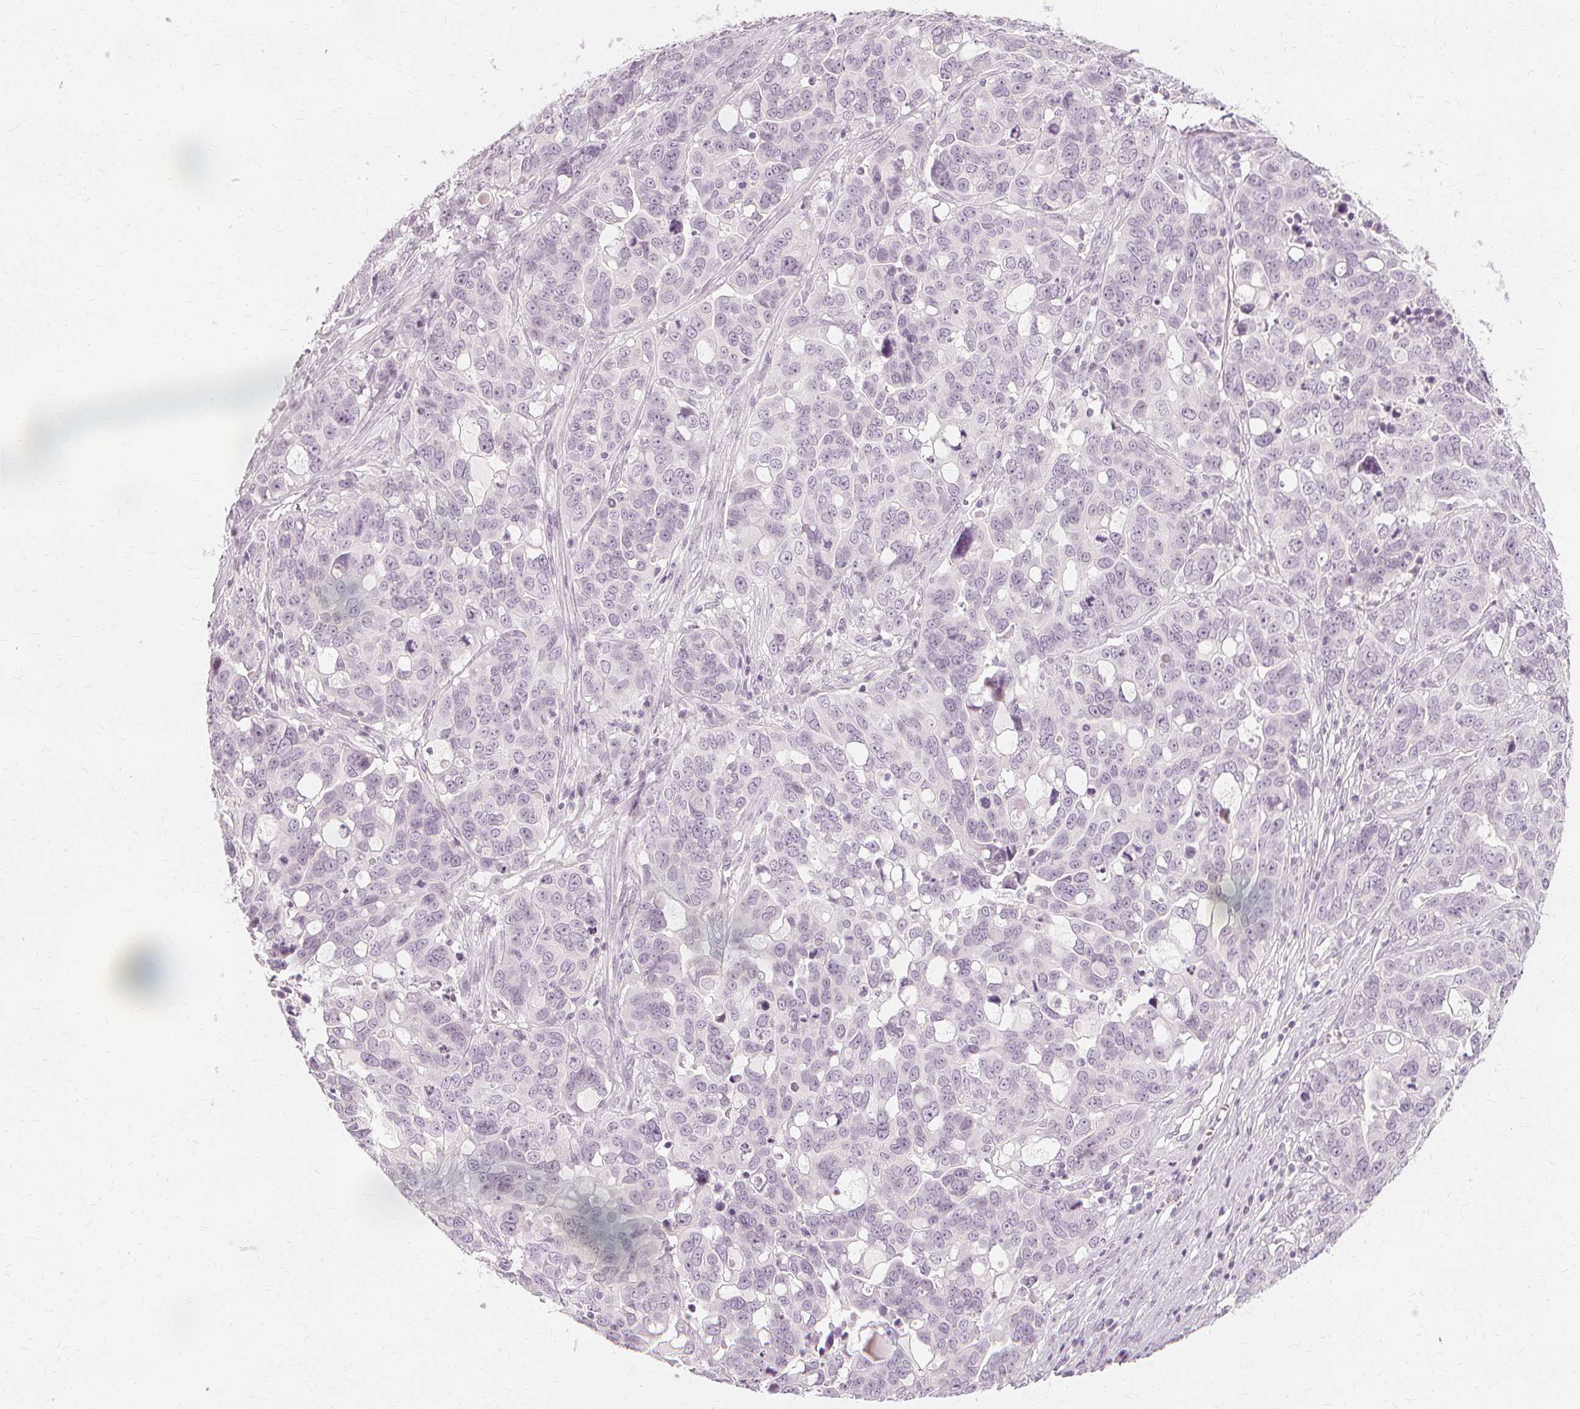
{"staining": {"intensity": "negative", "quantity": "none", "location": "none"}, "tissue": "ovarian cancer", "cell_type": "Tumor cells", "image_type": "cancer", "snomed": [{"axis": "morphology", "description": "Carcinoma, endometroid"}, {"axis": "topography", "description": "Ovary"}], "caption": "Photomicrograph shows no significant protein staining in tumor cells of ovarian endometroid carcinoma. The staining is performed using DAB (3,3'-diaminobenzidine) brown chromogen with nuclei counter-stained in using hematoxylin.", "gene": "NXPE1", "patient": {"sex": "female", "age": 78}}